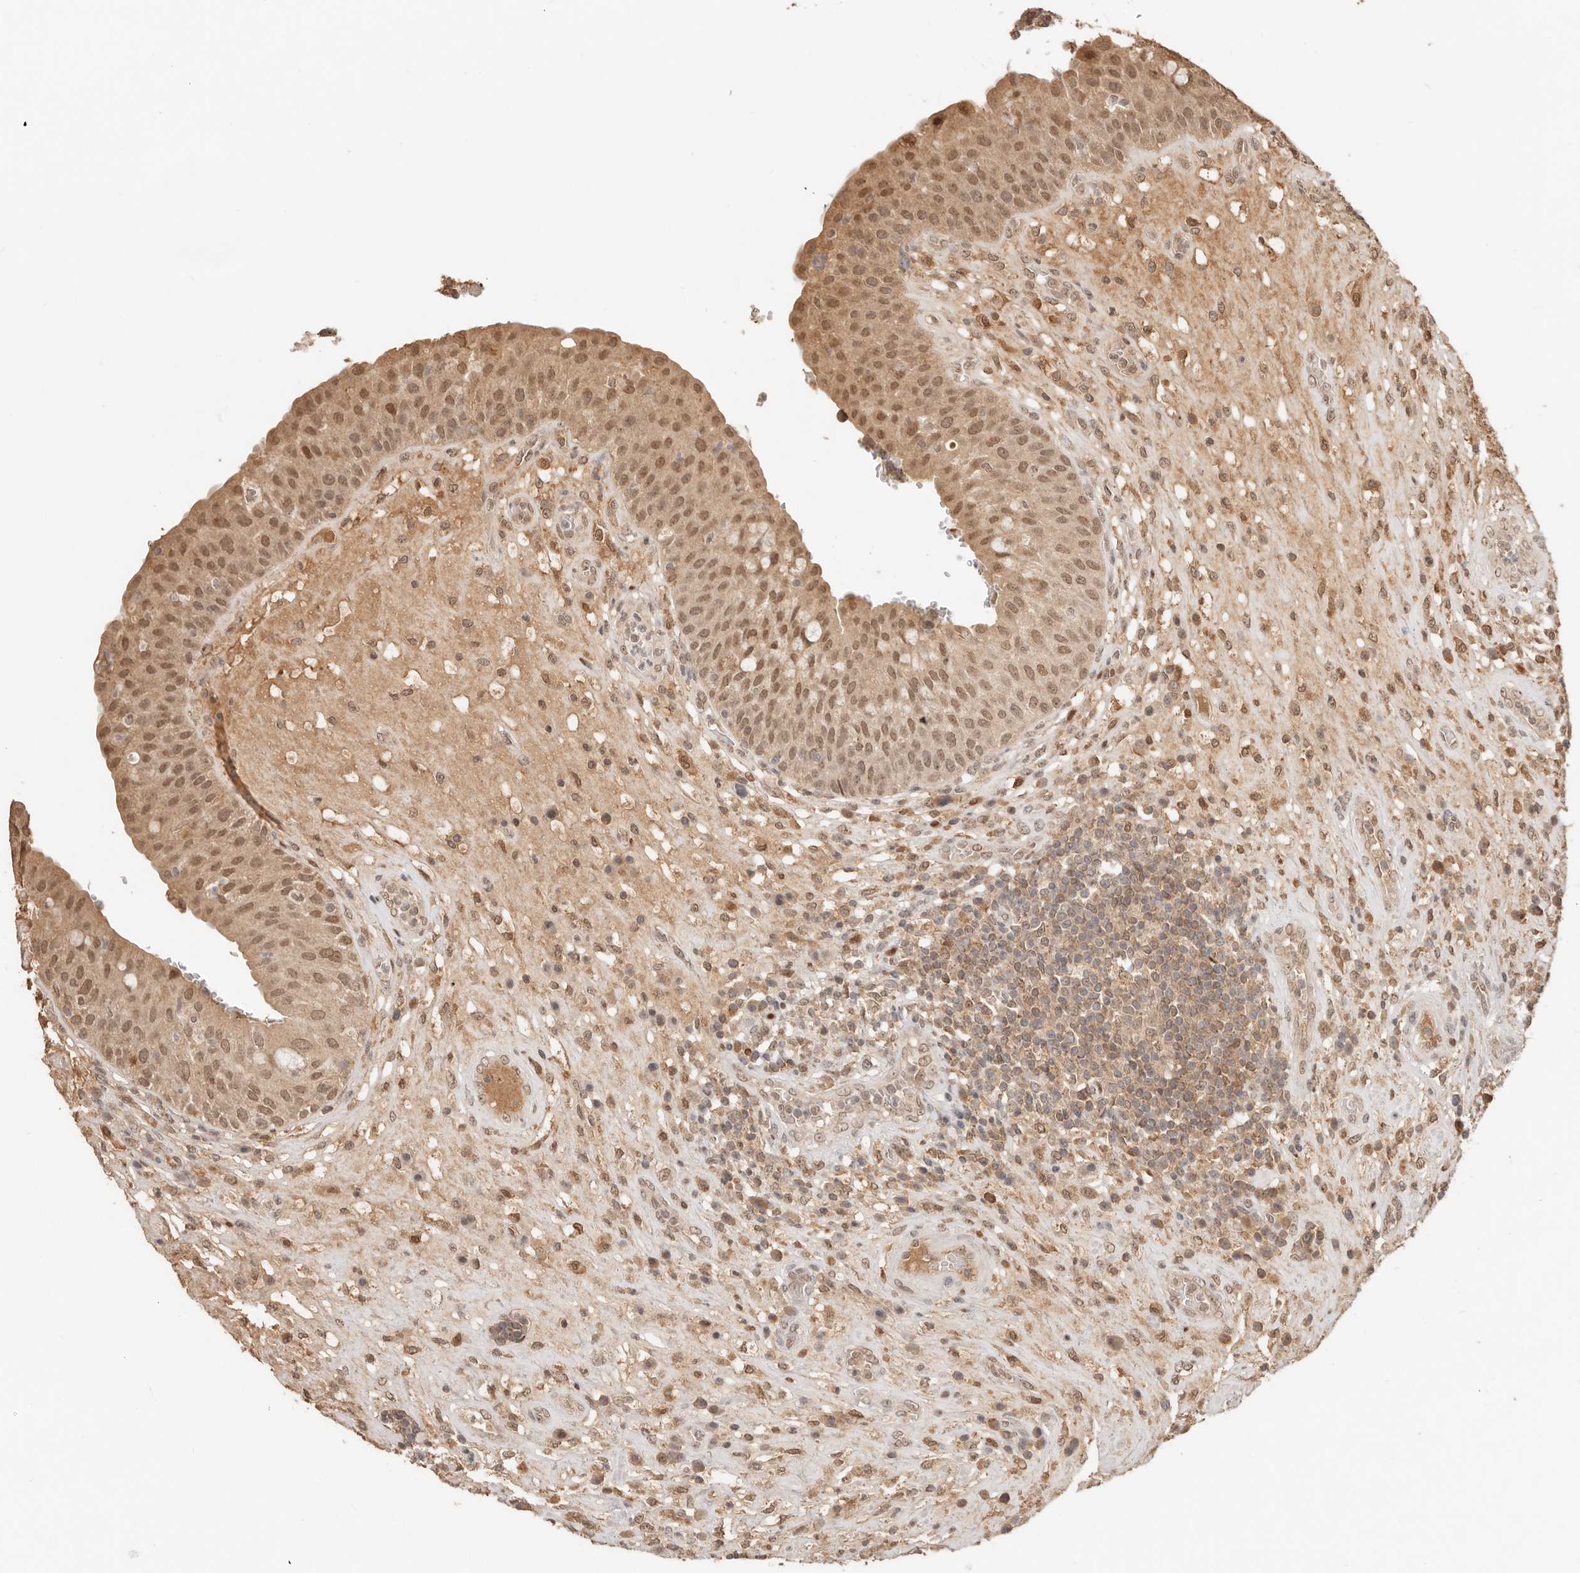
{"staining": {"intensity": "moderate", "quantity": ">75%", "location": "nuclear"}, "tissue": "urinary bladder", "cell_type": "Urothelial cells", "image_type": "normal", "snomed": [{"axis": "morphology", "description": "Normal tissue, NOS"}, {"axis": "topography", "description": "Urinary bladder"}], "caption": "An immunohistochemistry (IHC) image of normal tissue is shown. Protein staining in brown highlights moderate nuclear positivity in urinary bladder within urothelial cells.", "gene": "NPAS2", "patient": {"sex": "female", "age": 62}}